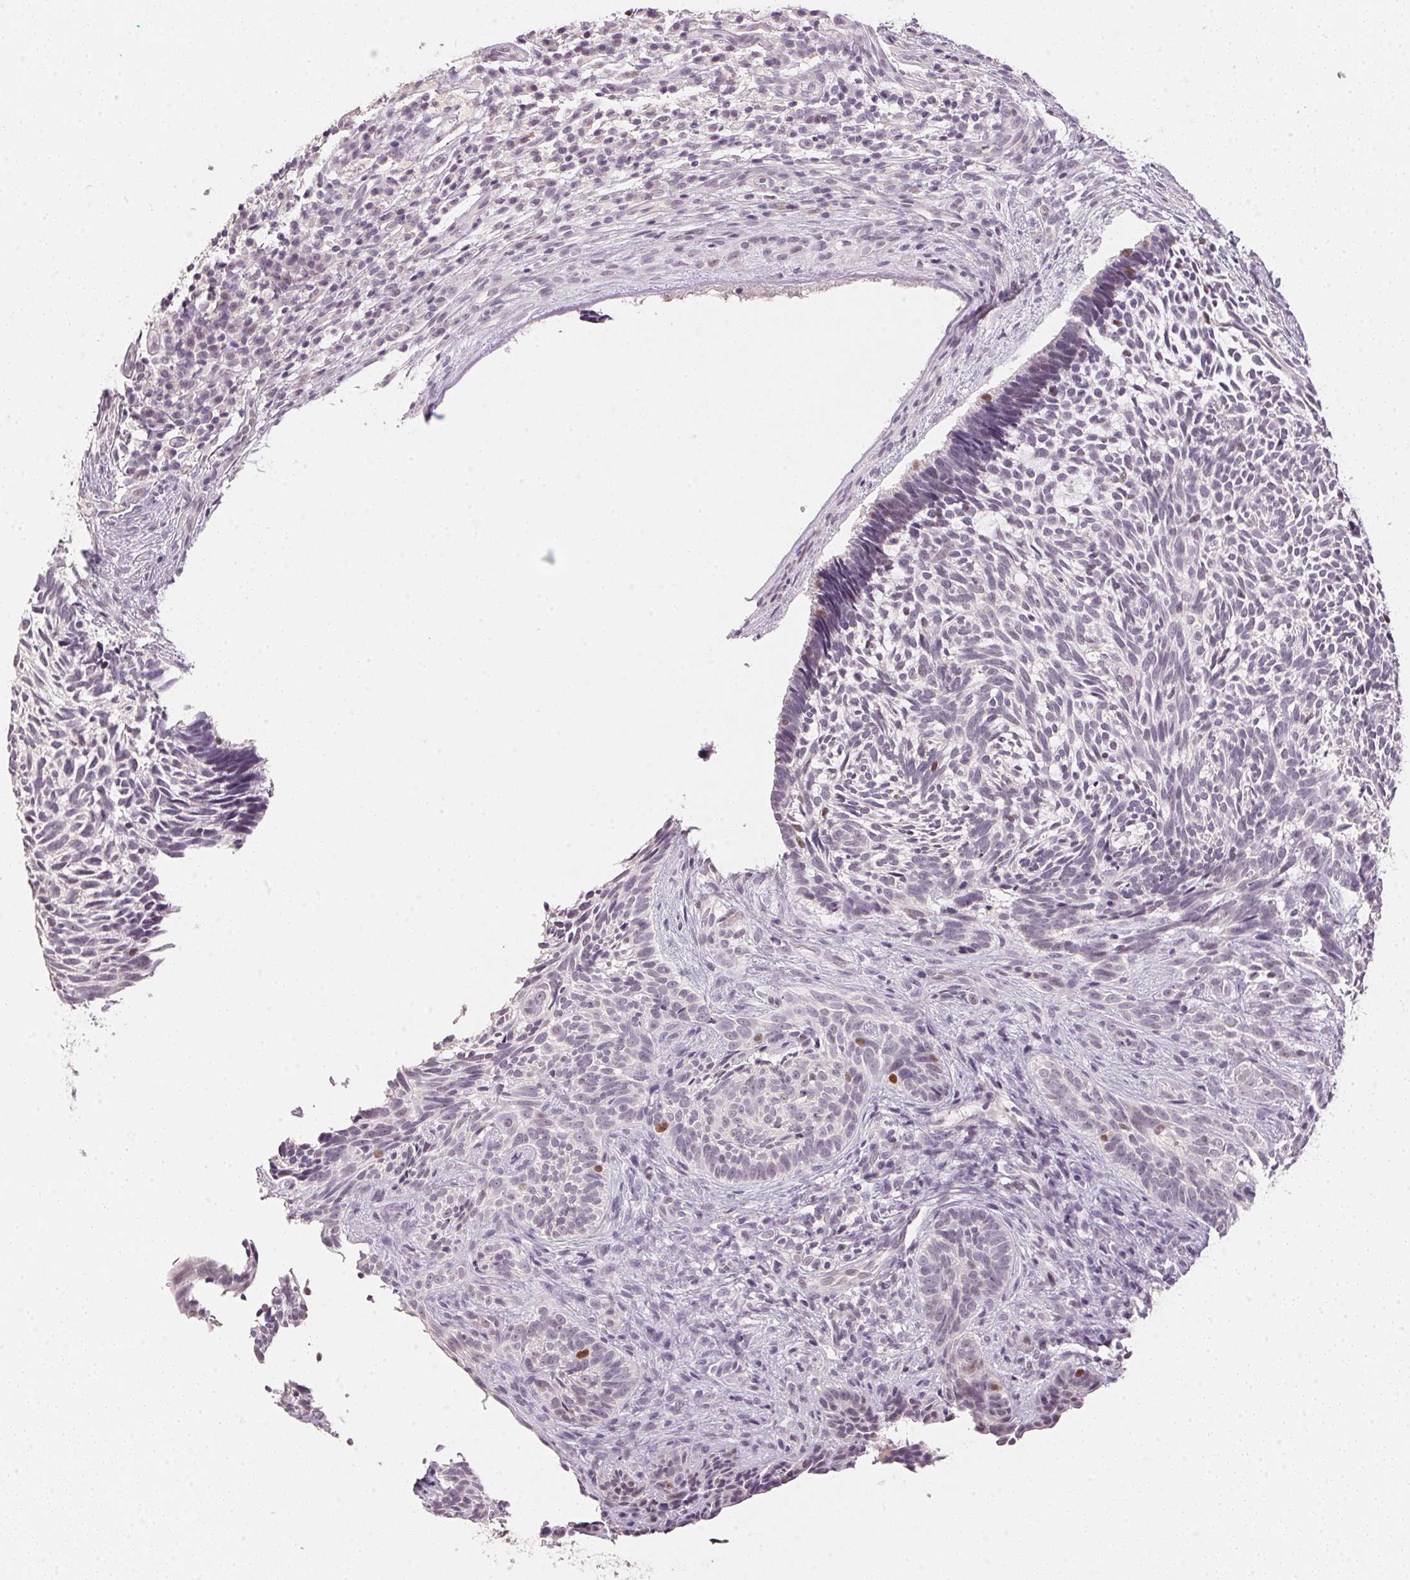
{"staining": {"intensity": "negative", "quantity": "none", "location": "none"}, "tissue": "skin cancer", "cell_type": "Tumor cells", "image_type": "cancer", "snomed": [{"axis": "morphology", "description": "Basal cell carcinoma"}, {"axis": "topography", "description": "Skin"}], "caption": "This is an IHC histopathology image of human skin cancer (basal cell carcinoma). There is no expression in tumor cells.", "gene": "POLR3G", "patient": {"sex": "male", "age": 65}}